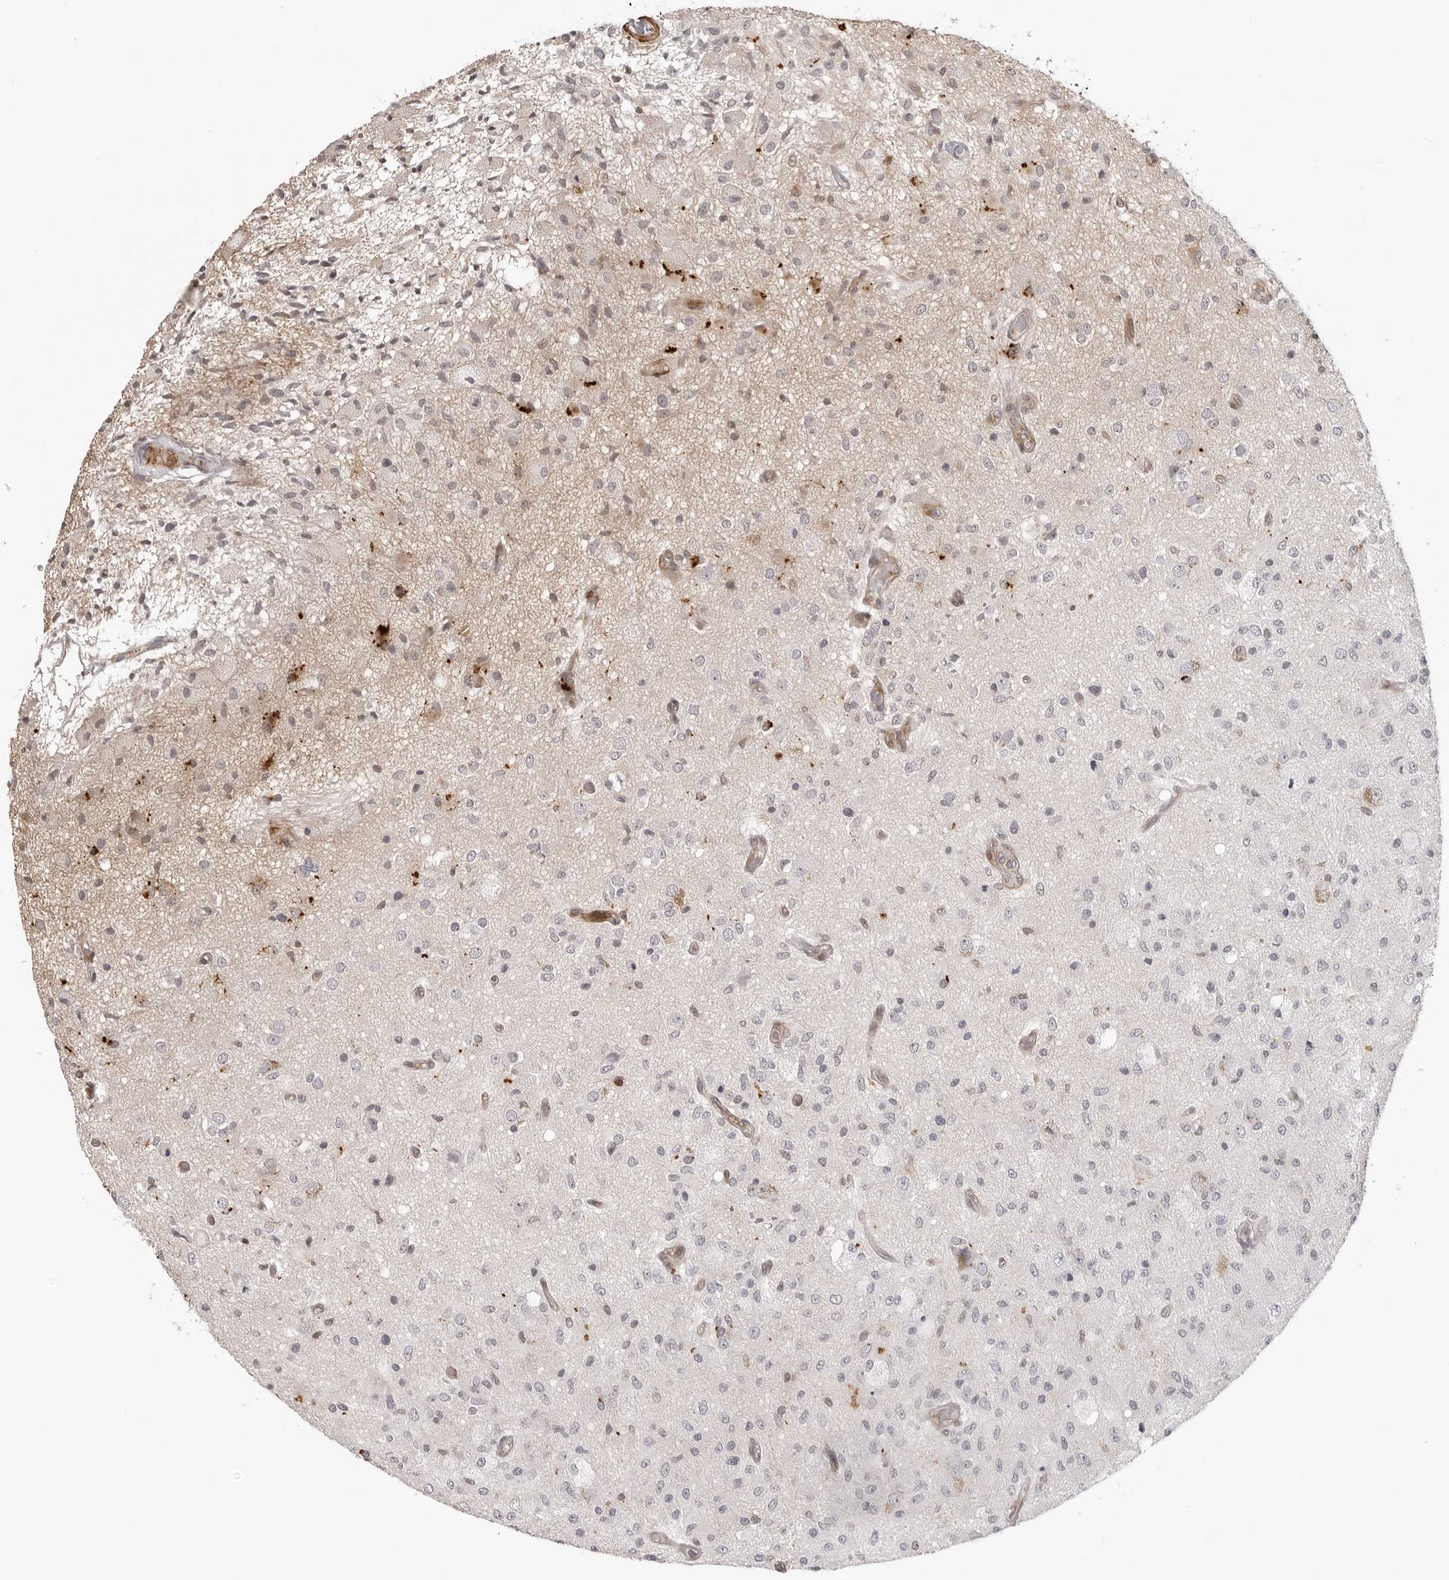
{"staining": {"intensity": "negative", "quantity": "none", "location": "none"}, "tissue": "glioma", "cell_type": "Tumor cells", "image_type": "cancer", "snomed": [{"axis": "morphology", "description": "Normal tissue, NOS"}, {"axis": "morphology", "description": "Glioma, malignant, High grade"}, {"axis": "topography", "description": "Cerebral cortex"}], "caption": "Glioma was stained to show a protein in brown. There is no significant expression in tumor cells. The staining was performed using DAB to visualize the protein expression in brown, while the nuclei were stained in blue with hematoxylin (Magnification: 20x).", "gene": "UNK", "patient": {"sex": "male", "age": 77}}